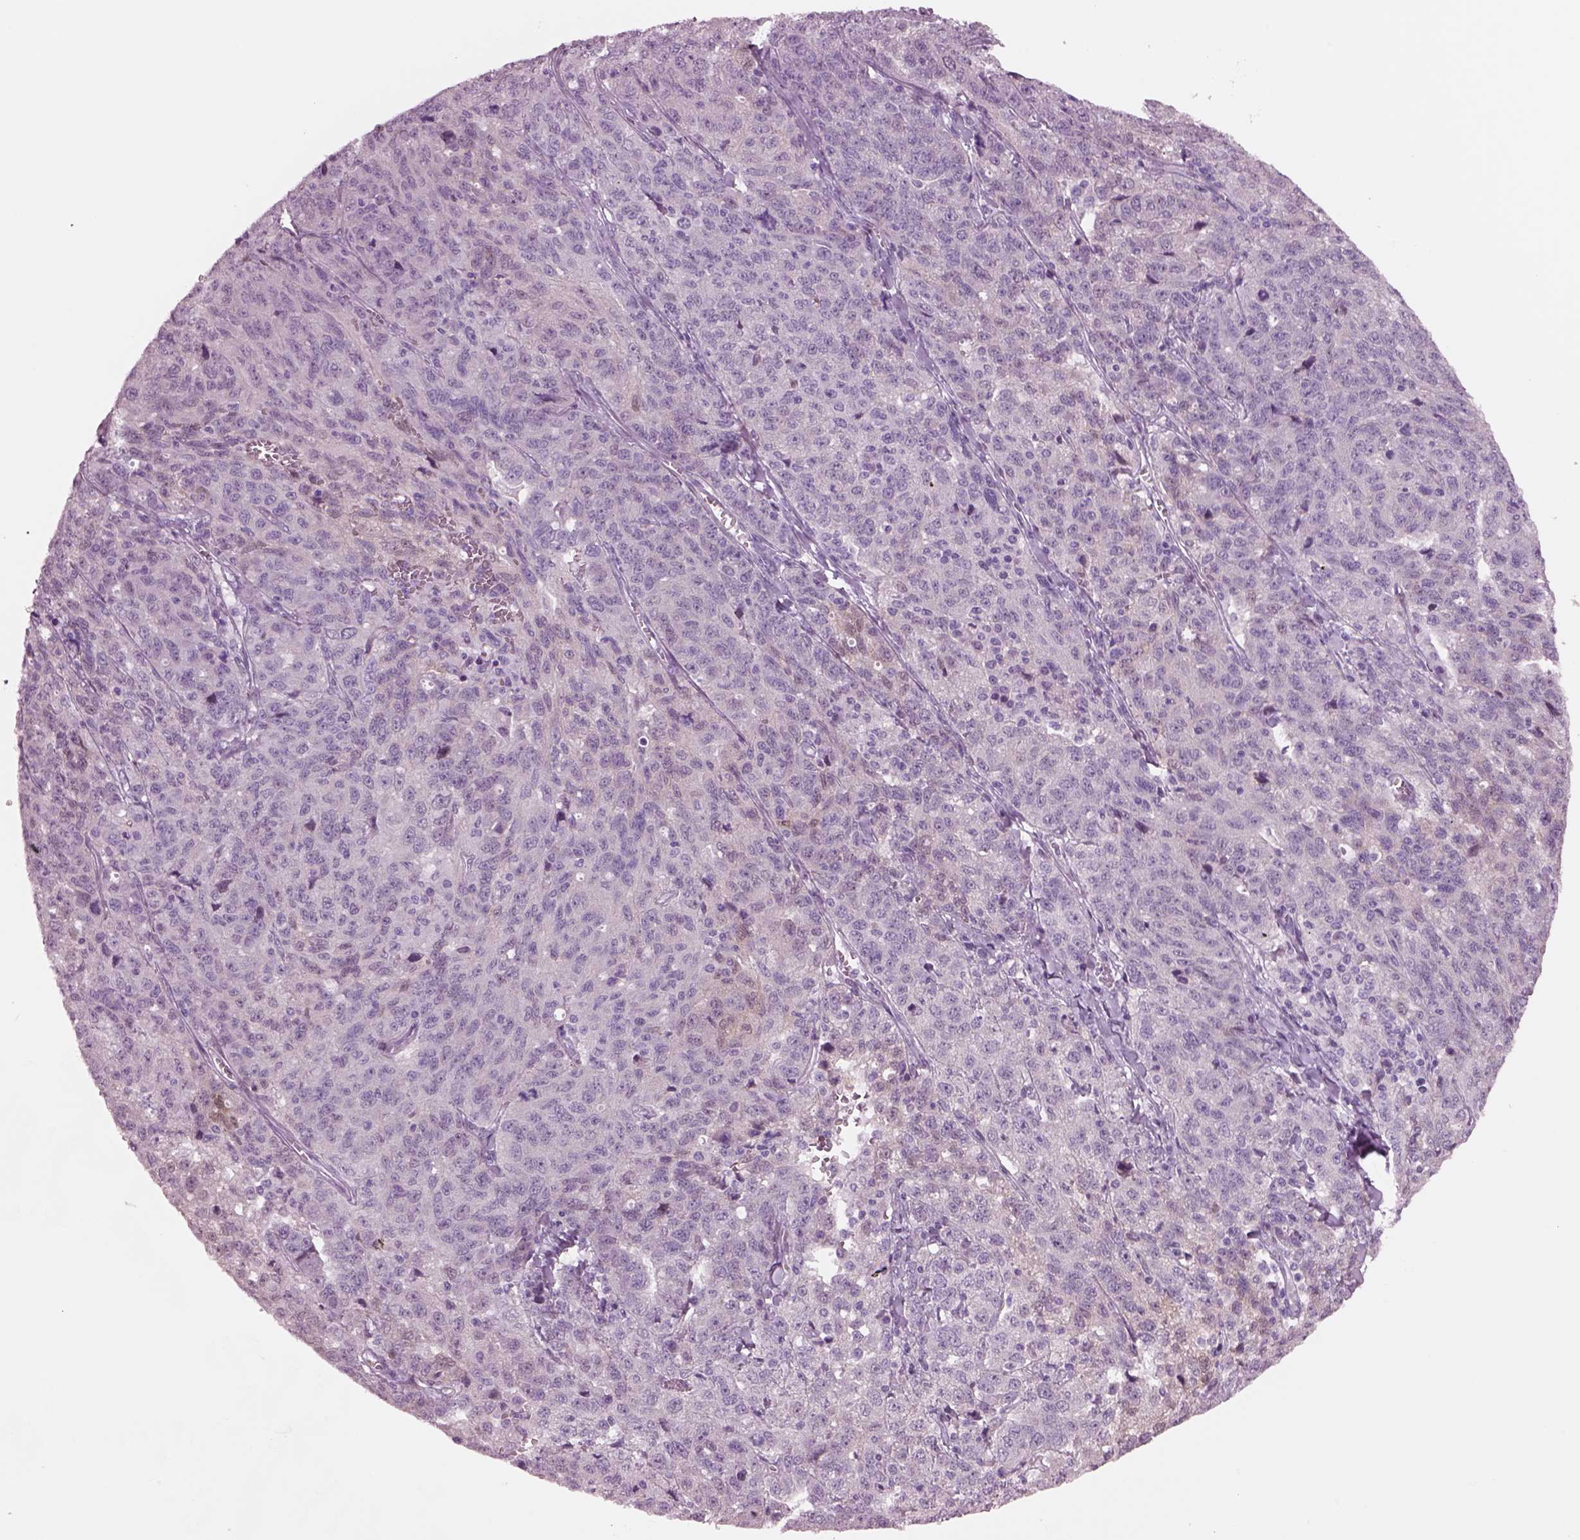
{"staining": {"intensity": "negative", "quantity": "none", "location": "none"}, "tissue": "ovarian cancer", "cell_type": "Tumor cells", "image_type": "cancer", "snomed": [{"axis": "morphology", "description": "Cystadenocarcinoma, serous, NOS"}, {"axis": "topography", "description": "Ovary"}], "caption": "Immunohistochemistry image of ovarian cancer stained for a protein (brown), which reveals no staining in tumor cells.", "gene": "SCML2", "patient": {"sex": "female", "age": 71}}